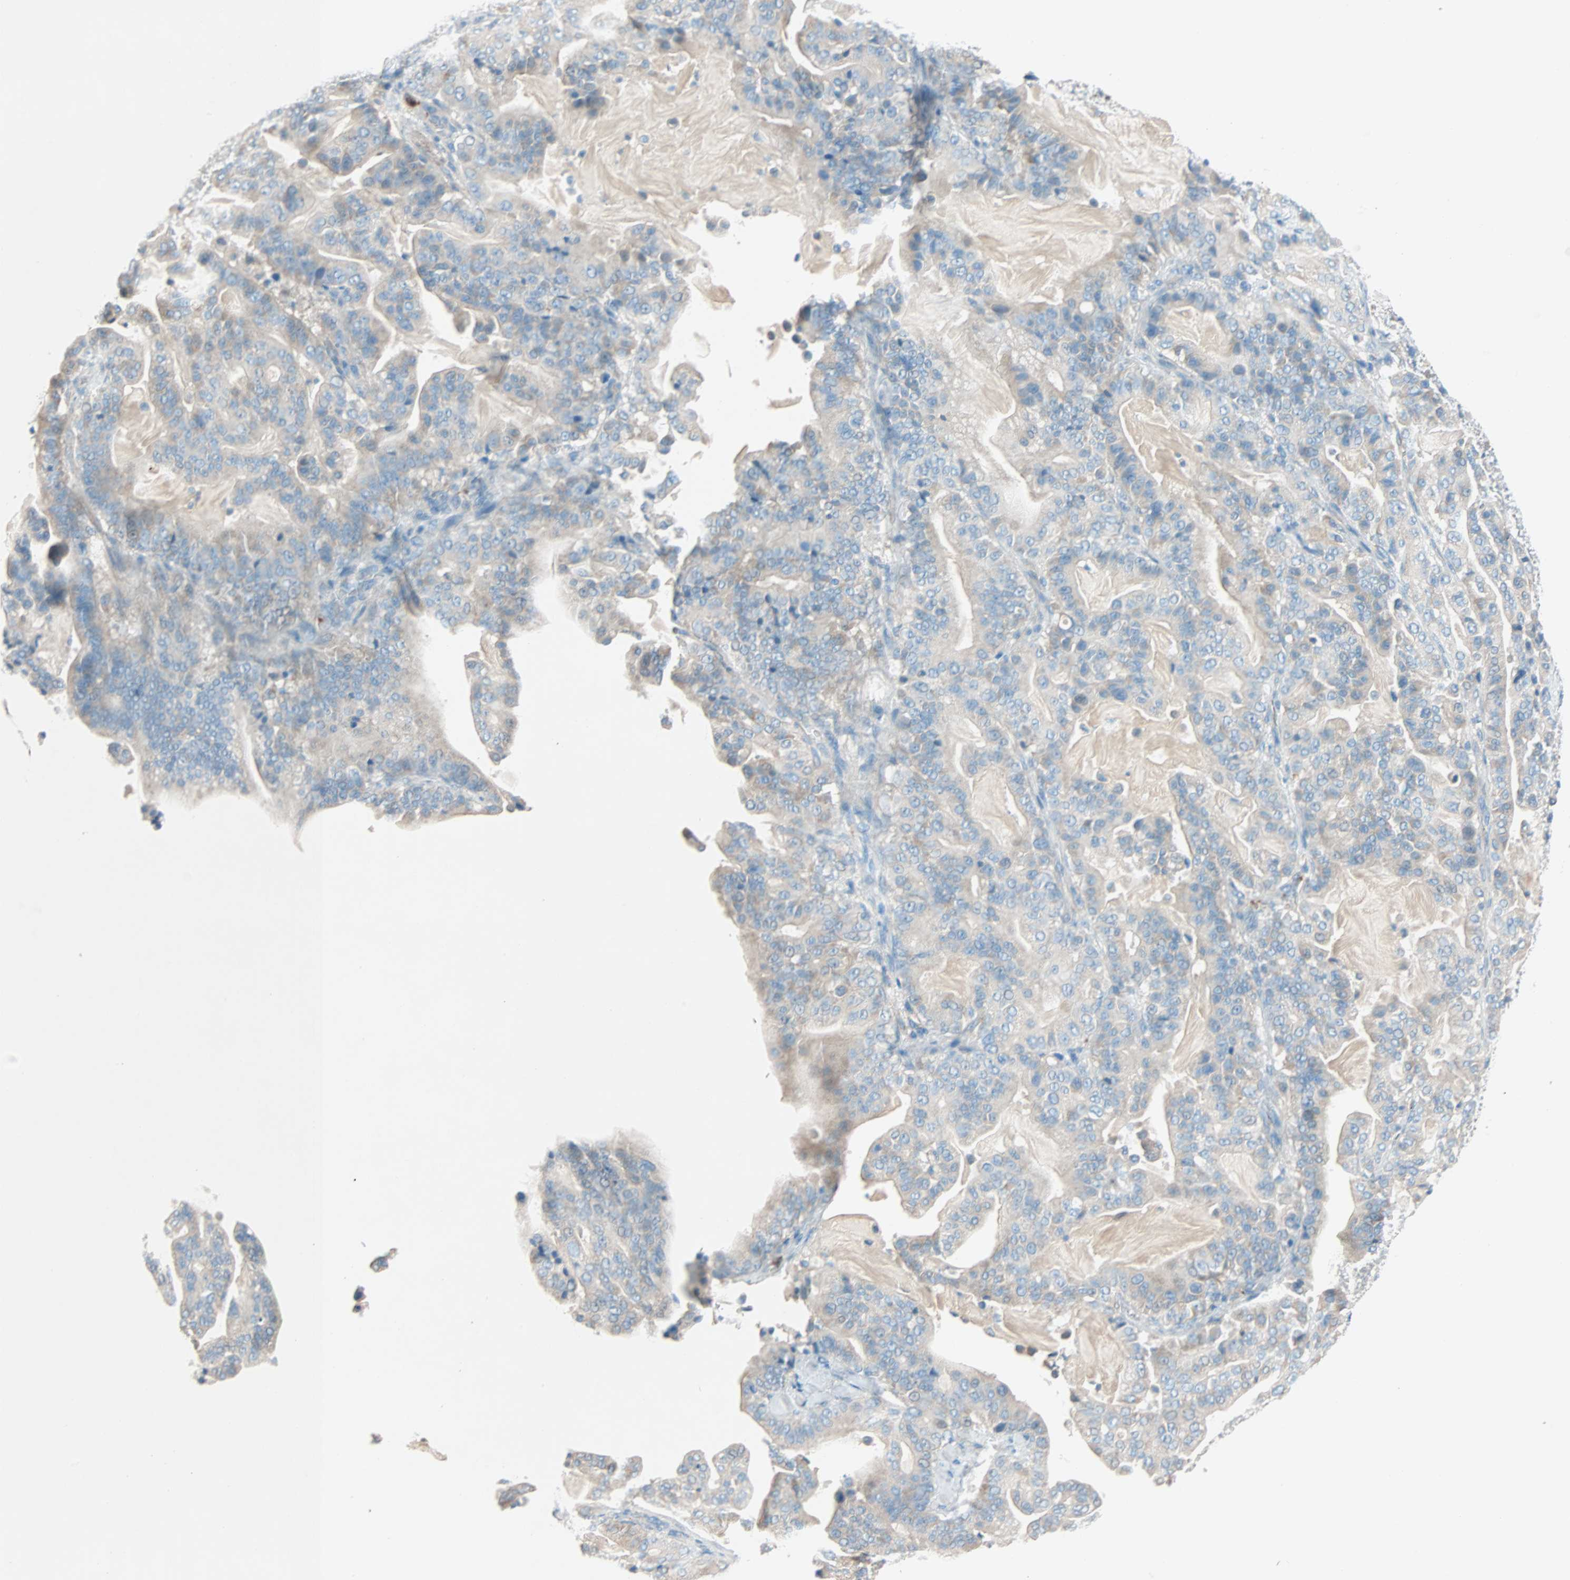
{"staining": {"intensity": "moderate", "quantity": ">75%", "location": "cytoplasmic/membranous"}, "tissue": "pancreatic cancer", "cell_type": "Tumor cells", "image_type": "cancer", "snomed": [{"axis": "morphology", "description": "Adenocarcinoma, NOS"}, {"axis": "topography", "description": "Pancreas"}], "caption": "Immunohistochemical staining of pancreatic cancer (adenocarcinoma) reveals medium levels of moderate cytoplasmic/membranous expression in approximately >75% of tumor cells.", "gene": "LY6G6F", "patient": {"sex": "male", "age": 63}}